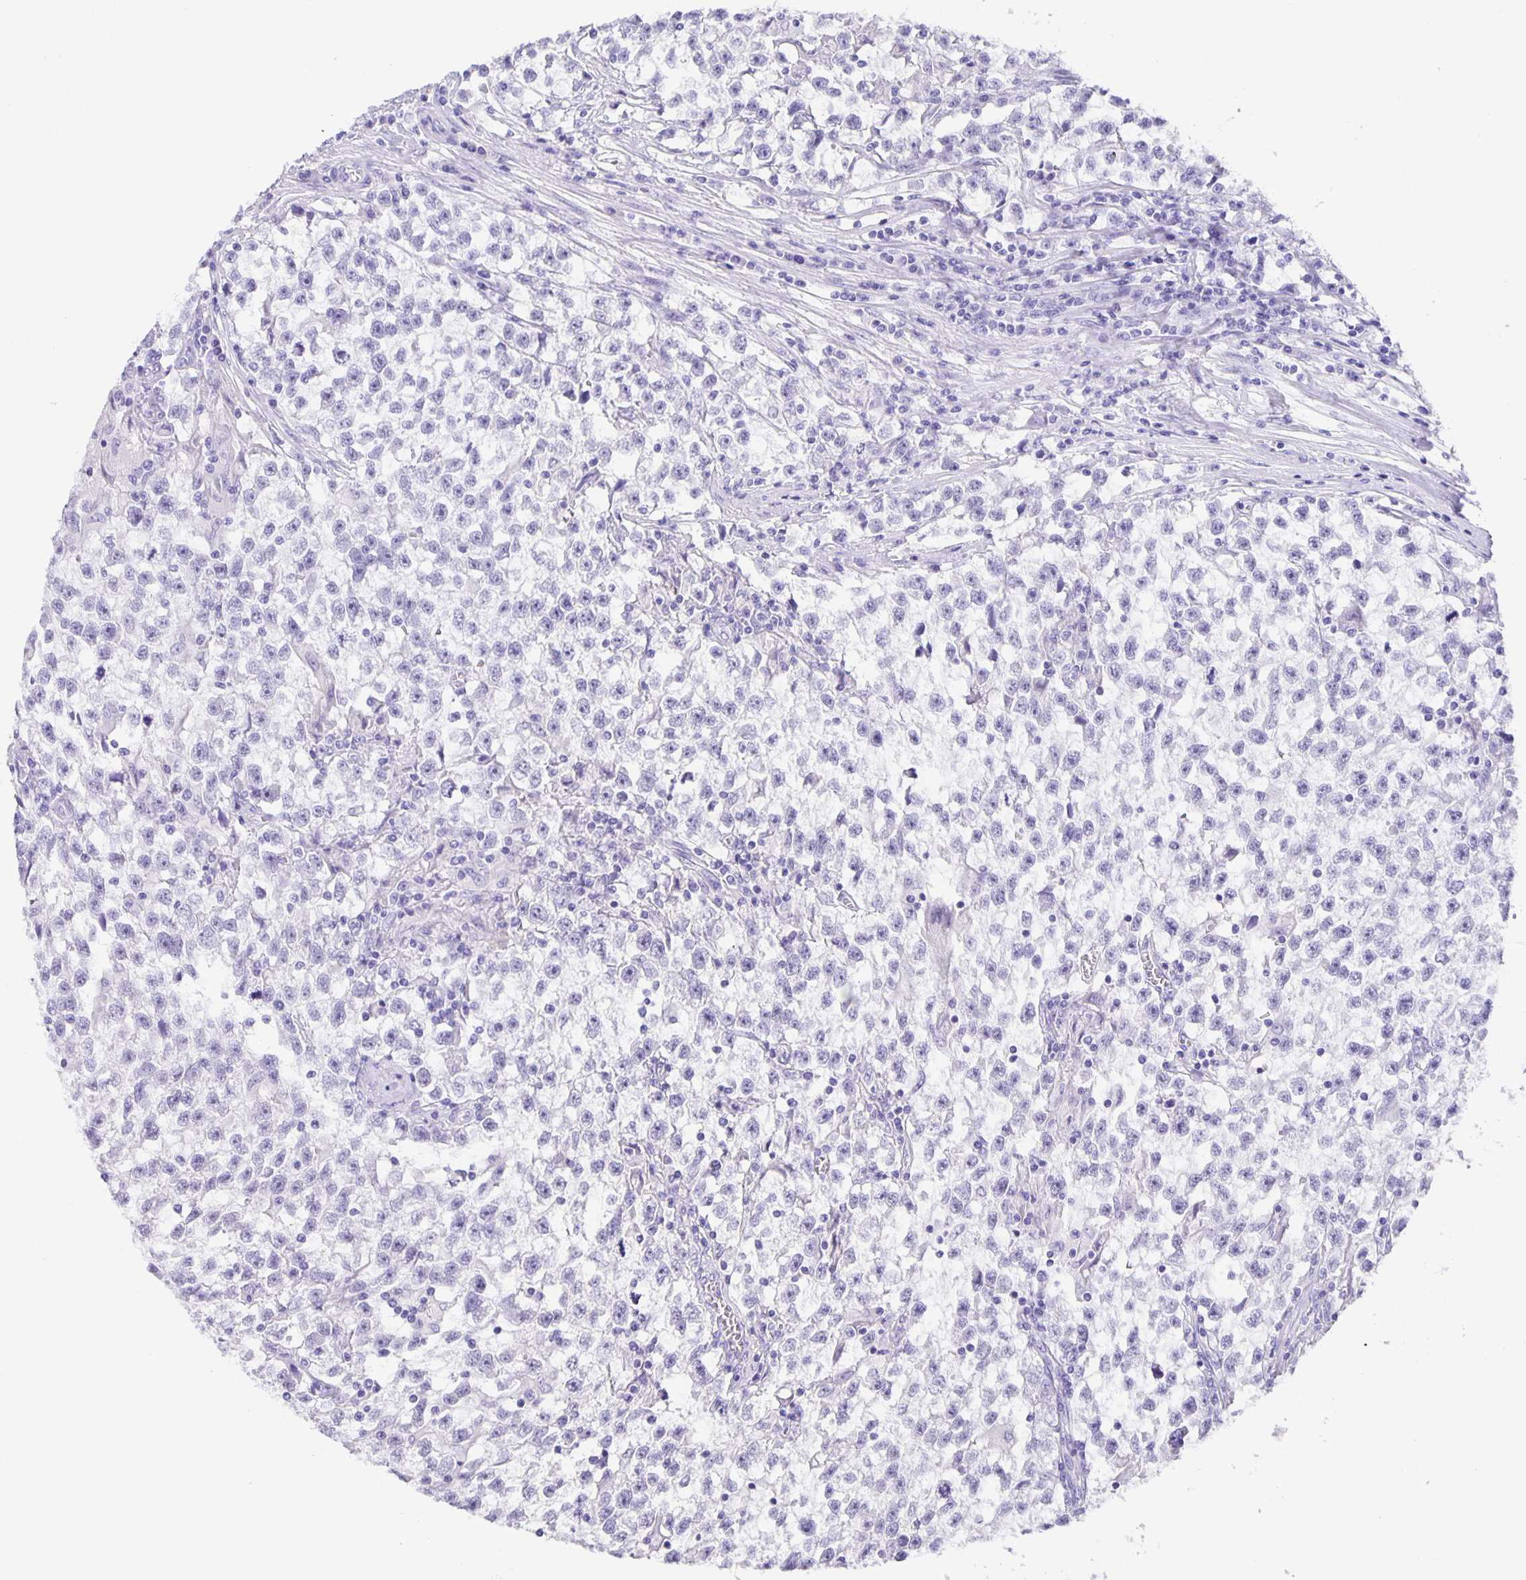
{"staining": {"intensity": "negative", "quantity": "none", "location": "none"}, "tissue": "testis cancer", "cell_type": "Tumor cells", "image_type": "cancer", "snomed": [{"axis": "morphology", "description": "Seminoma, NOS"}, {"axis": "topography", "description": "Testis"}], "caption": "The immunohistochemistry histopathology image has no significant expression in tumor cells of testis seminoma tissue. Brightfield microscopy of immunohistochemistry stained with DAB (3,3'-diaminobenzidine) (brown) and hematoxylin (blue), captured at high magnification.", "gene": "GUCA2A", "patient": {"sex": "male", "age": 31}}